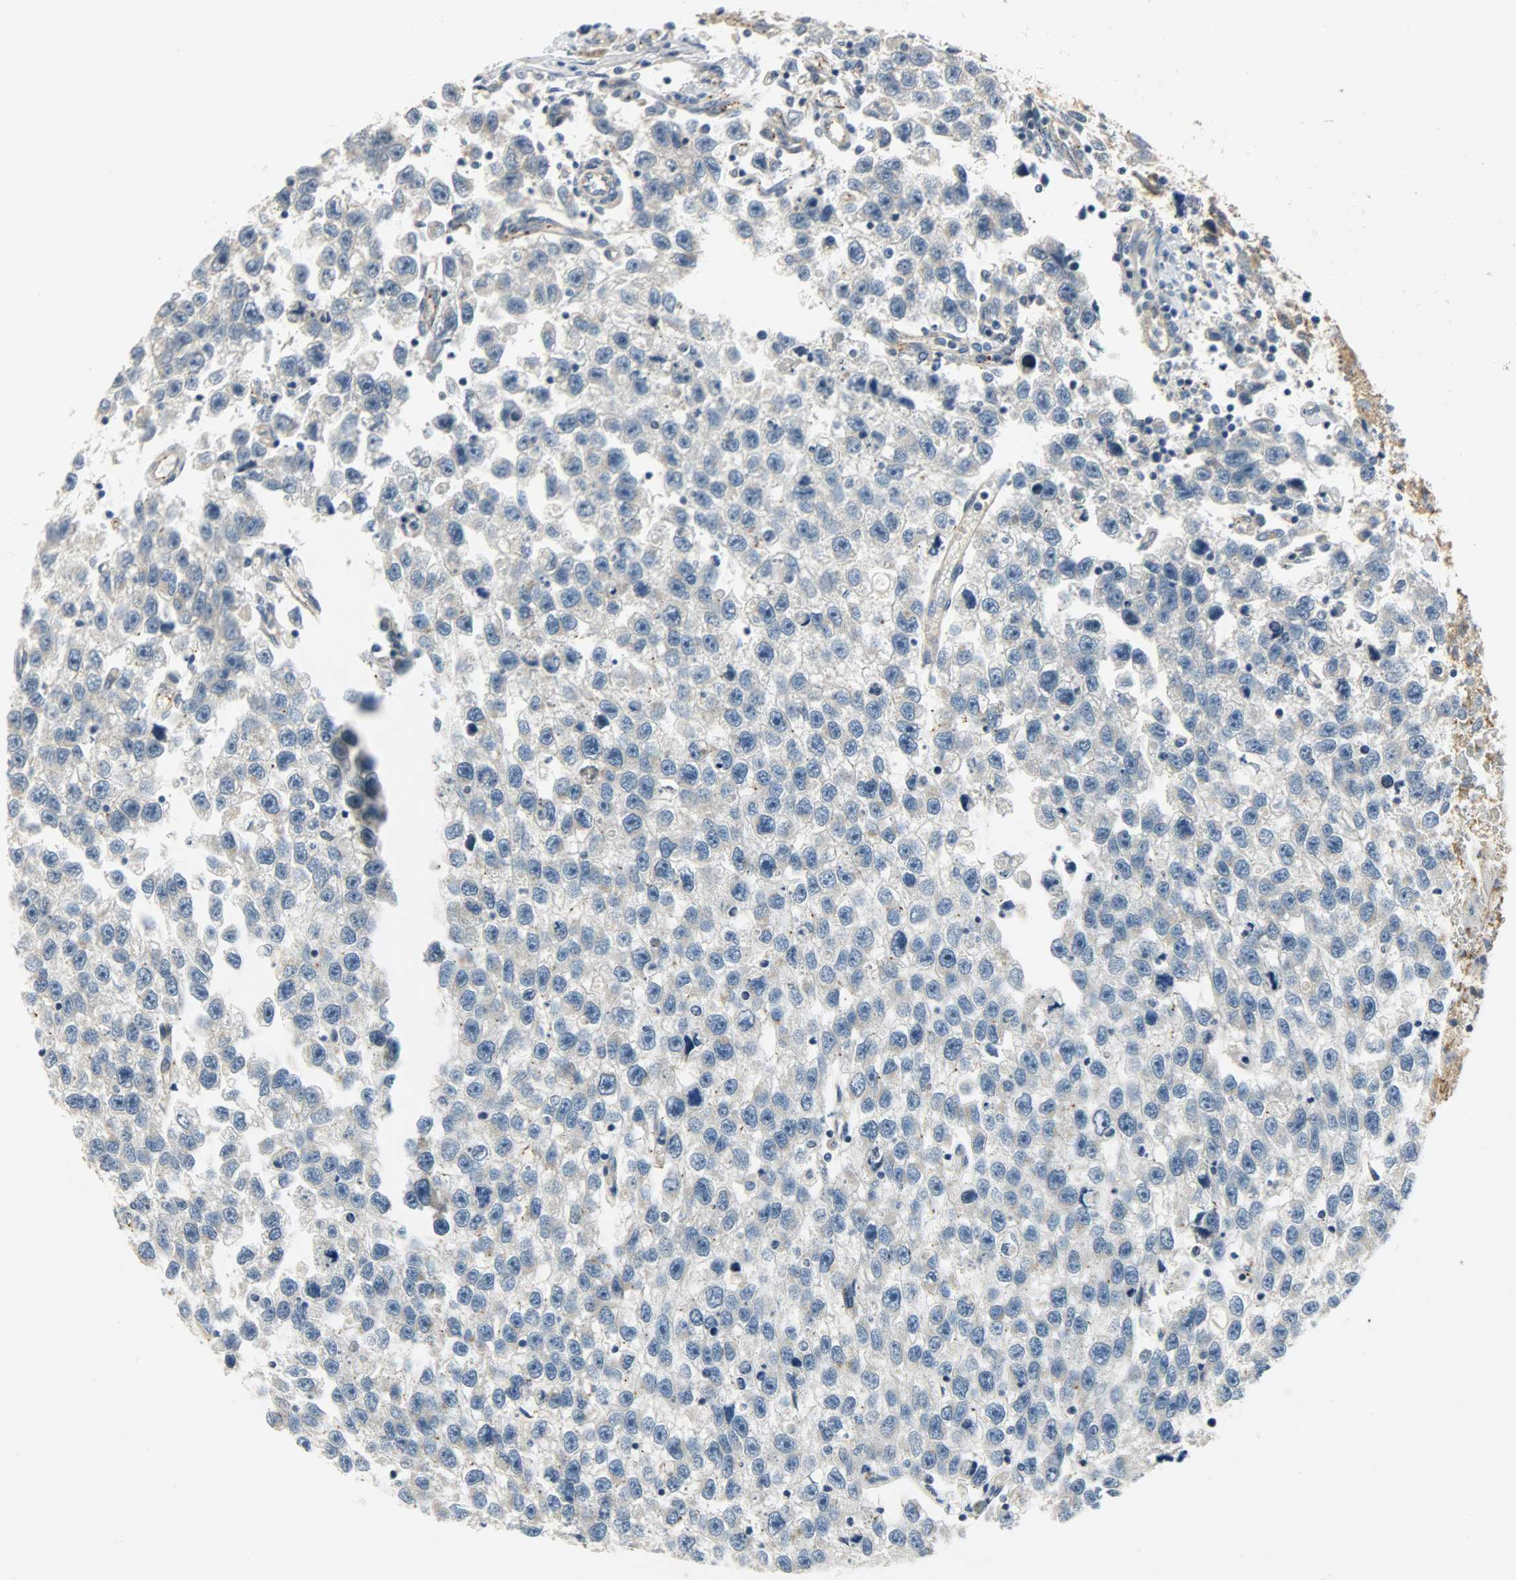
{"staining": {"intensity": "weak", "quantity": "25%-75%", "location": "cytoplasmic/membranous"}, "tissue": "testis cancer", "cell_type": "Tumor cells", "image_type": "cancer", "snomed": [{"axis": "morphology", "description": "Seminoma, NOS"}, {"axis": "topography", "description": "Testis"}], "caption": "Testis seminoma stained with DAB immunohistochemistry (IHC) reveals low levels of weak cytoplasmic/membranous staining in about 25%-75% of tumor cells.", "gene": "KIAA1217", "patient": {"sex": "male", "age": 33}}